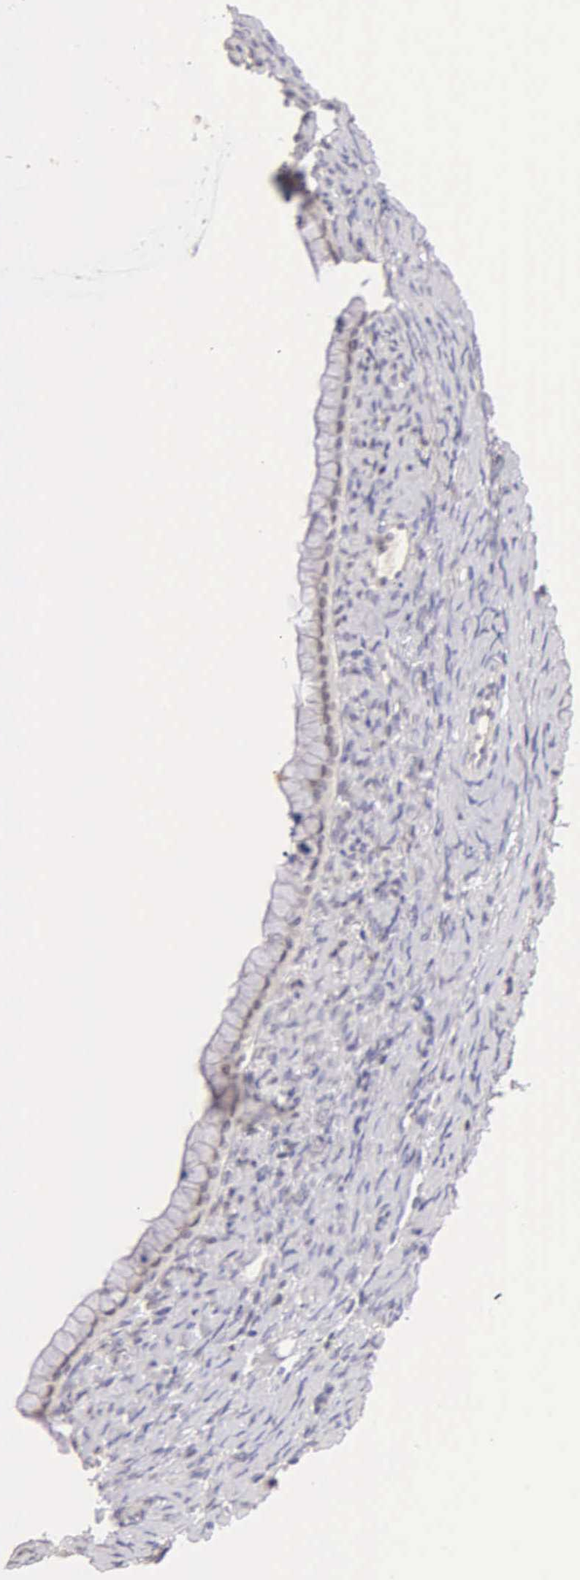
{"staining": {"intensity": "moderate", "quantity": "<25%", "location": "nuclear"}, "tissue": "ovarian cancer", "cell_type": "Tumor cells", "image_type": "cancer", "snomed": [{"axis": "morphology", "description": "Cystadenocarcinoma, mucinous, NOS"}, {"axis": "topography", "description": "Ovary"}], "caption": "This micrograph reveals immunohistochemistry (IHC) staining of human ovarian cancer, with low moderate nuclear positivity in about <25% of tumor cells.", "gene": "MKI67", "patient": {"sex": "female", "age": 25}}